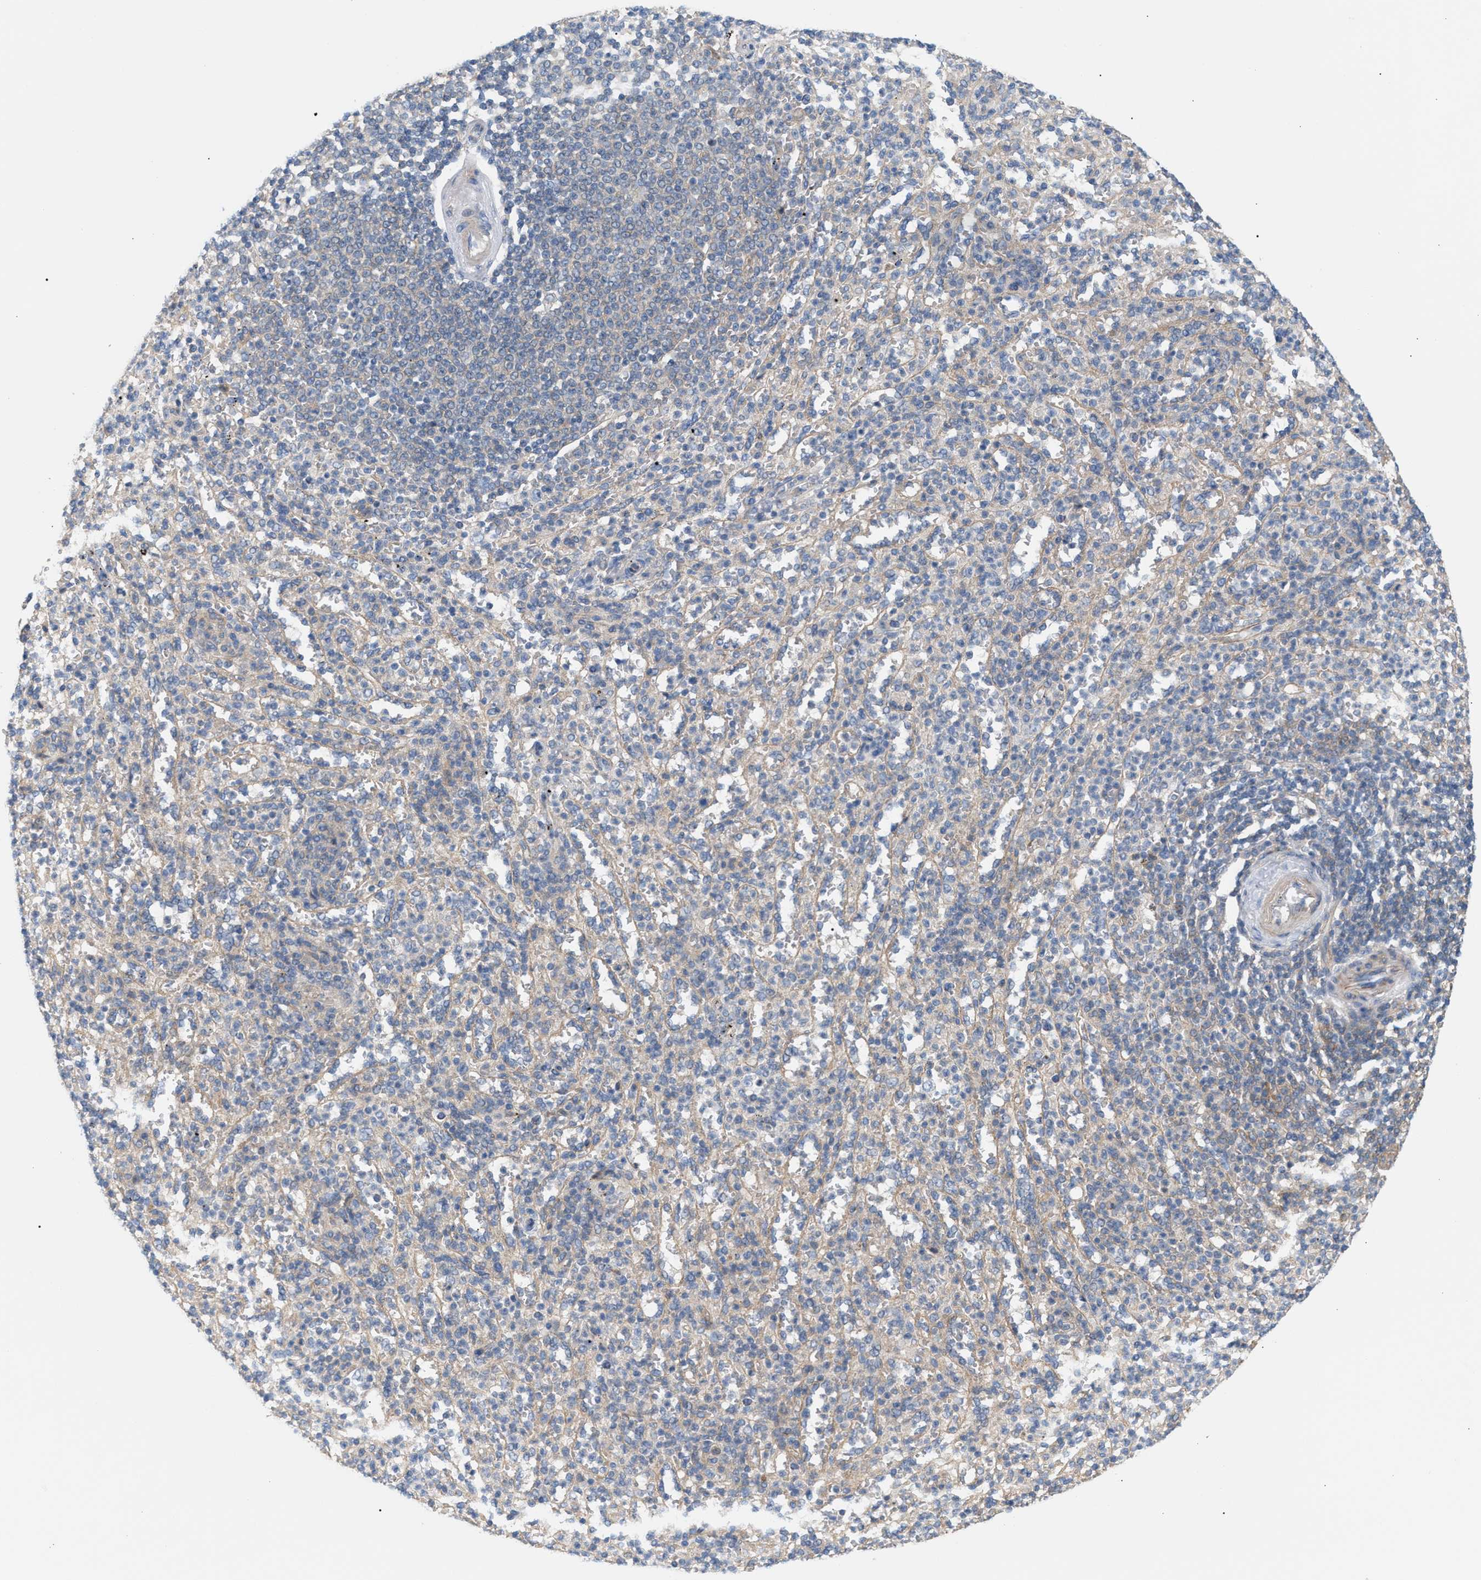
{"staining": {"intensity": "negative", "quantity": "none", "location": "none"}, "tissue": "spleen", "cell_type": "Cells in red pulp", "image_type": "normal", "snomed": [{"axis": "morphology", "description": "Normal tissue, NOS"}, {"axis": "topography", "description": "Spleen"}], "caption": "High magnification brightfield microscopy of normal spleen stained with DAB (3,3'-diaminobenzidine) (brown) and counterstained with hematoxylin (blue): cells in red pulp show no significant expression. The staining was performed using DAB to visualize the protein expression in brown, while the nuclei were stained in blue with hematoxylin (Magnification: 20x).", "gene": "LRCH1", "patient": {"sex": "male", "age": 36}}